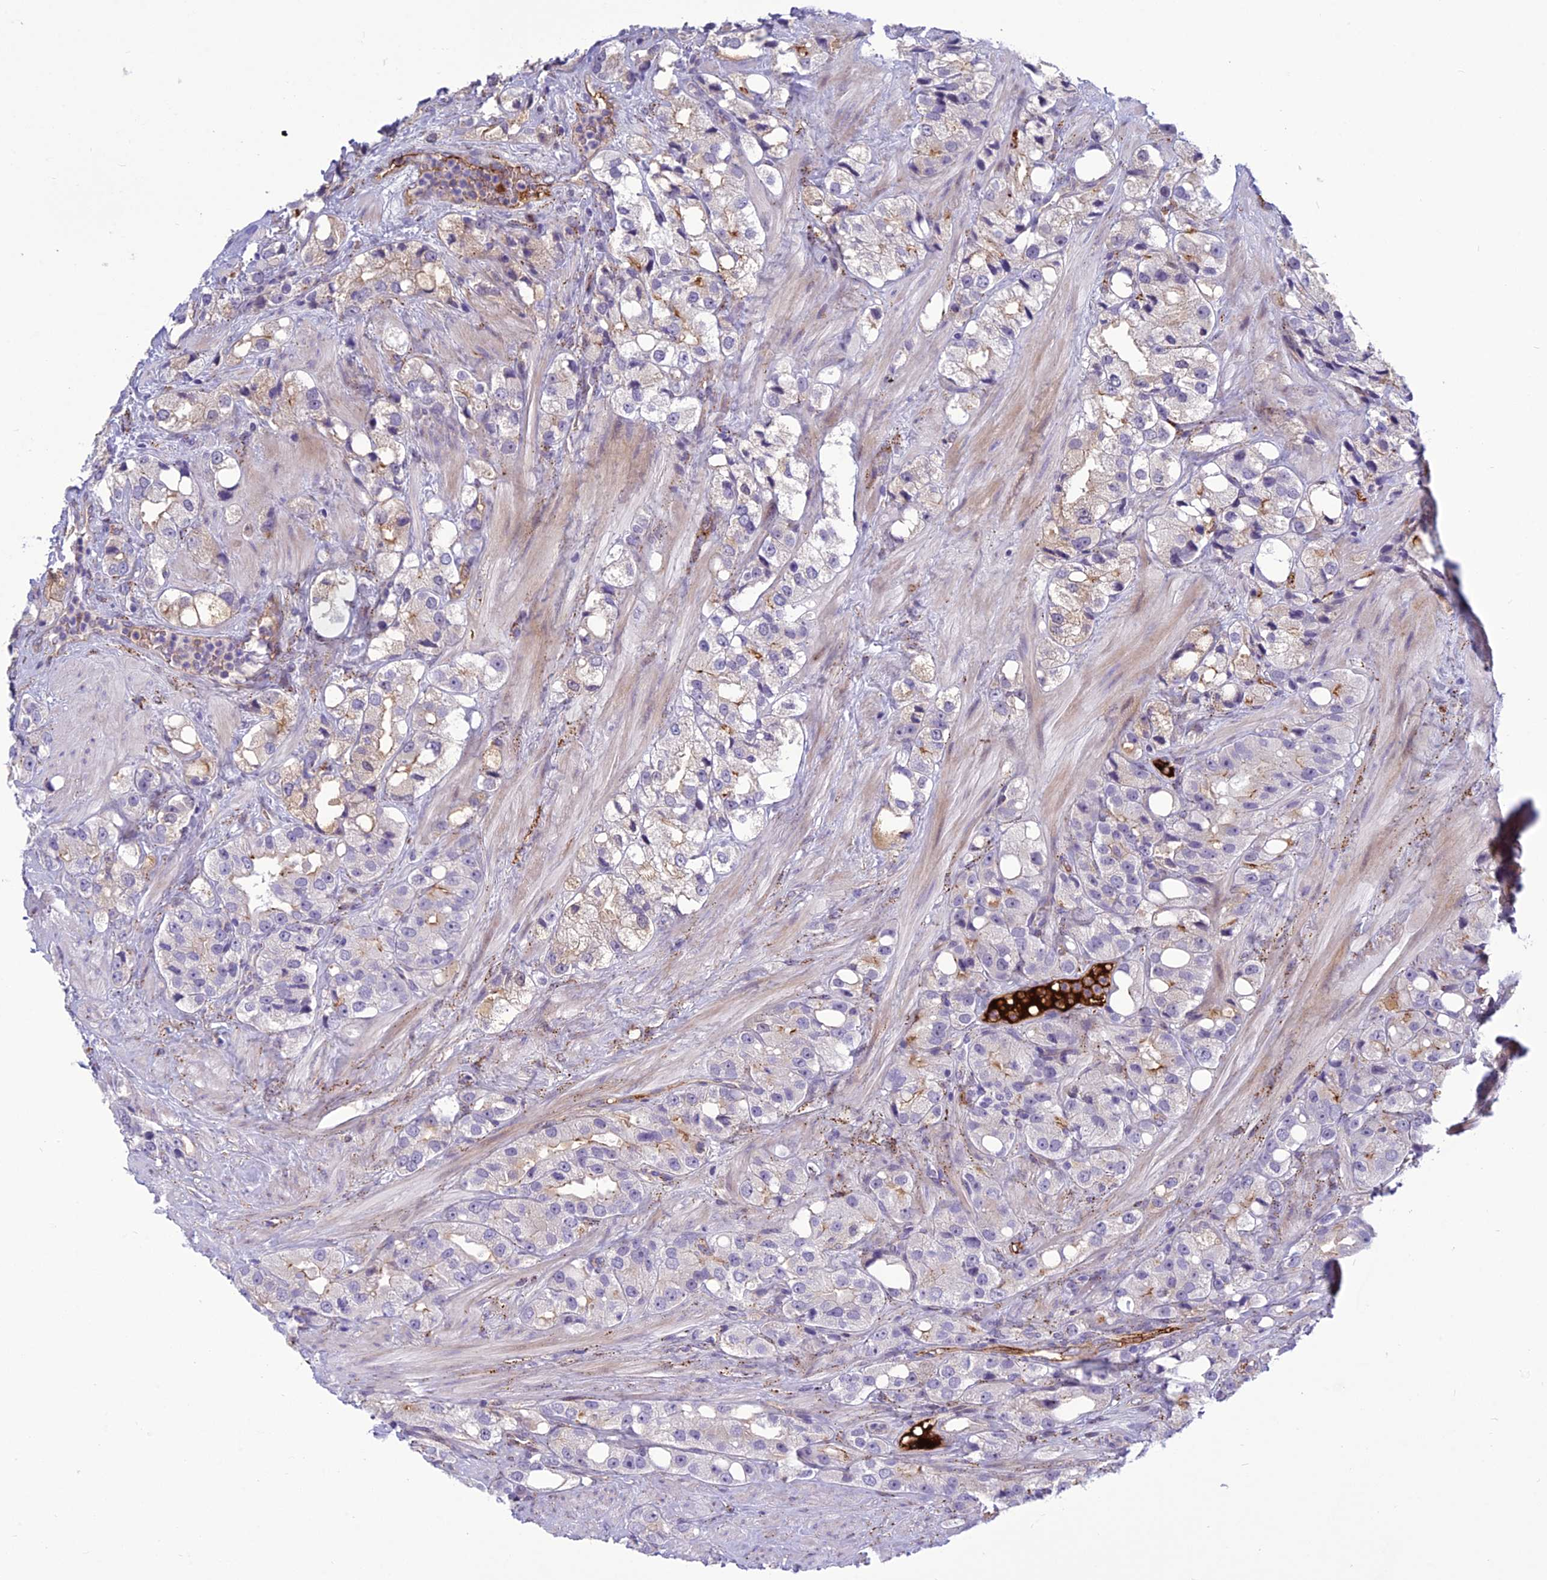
{"staining": {"intensity": "negative", "quantity": "none", "location": "none"}, "tissue": "prostate cancer", "cell_type": "Tumor cells", "image_type": "cancer", "snomed": [{"axis": "morphology", "description": "Adenocarcinoma, NOS"}, {"axis": "topography", "description": "Prostate"}], "caption": "This is an immunohistochemistry histopathology image of prostate cancer (adenocarcinoma). There is no expression in tumor cells.", "gene": "CLEC11A", "patient": {"sex": "male", "age": 79}}